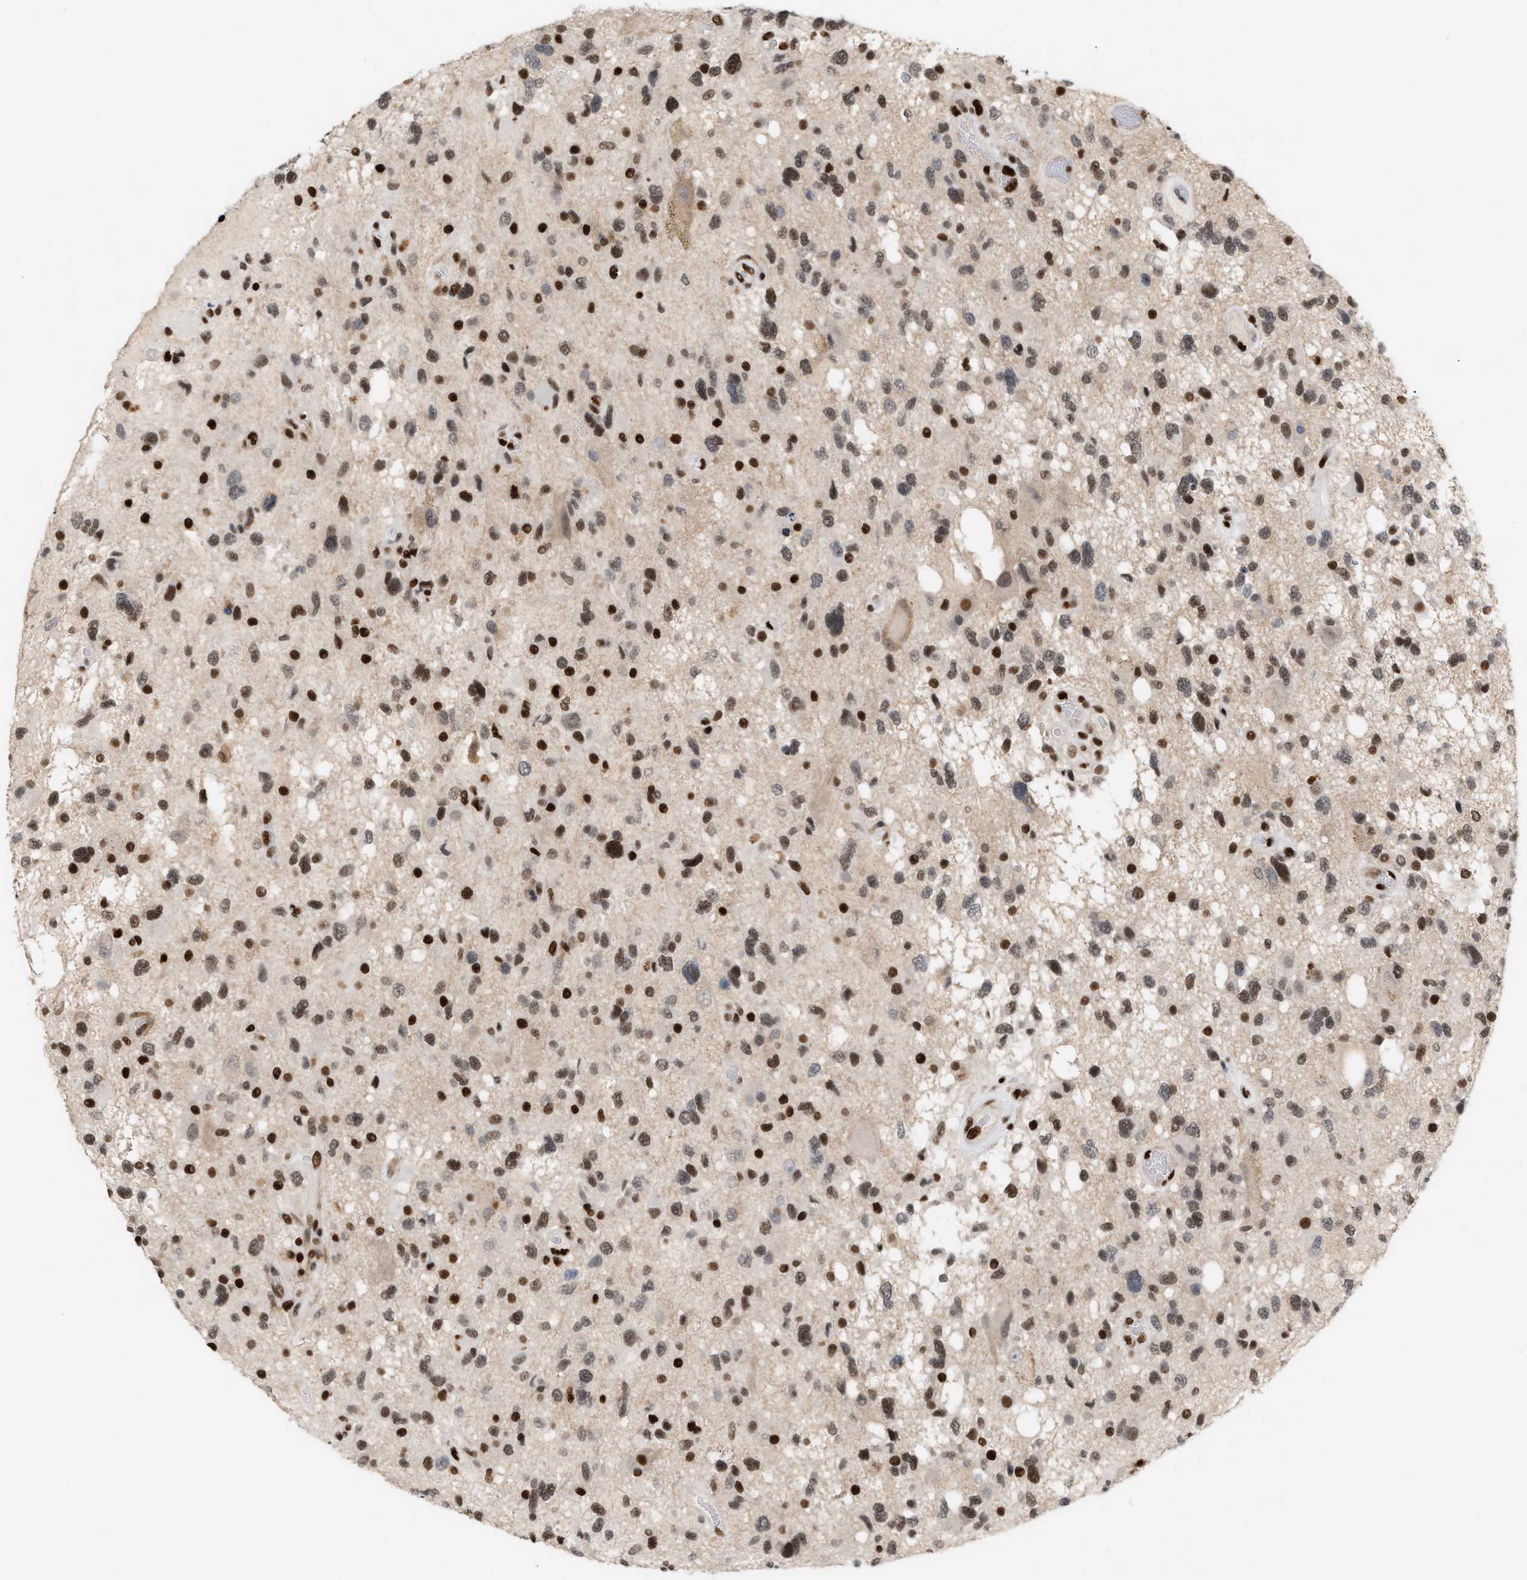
{"staining": {"intensity": "strong", "quantity": ">75%", "location": "nuclear"}, "tissue": "glioma", "cell_type": "Tumor cells", "image_type": "cancer", "snomed": [{"axis": "morphology", "description": "Glioma, malignant, High grade"}, {"axis": "topography", "description": "Brain"}], "caption": "Malignant glioma (high-grade) stained for a protein (brown) exhibits strong nuclear positive positivity in about >75% of tumor cells.", "gene": "RNASEK-C17orf49", "patient": {"sex": "male", "age": 33}}